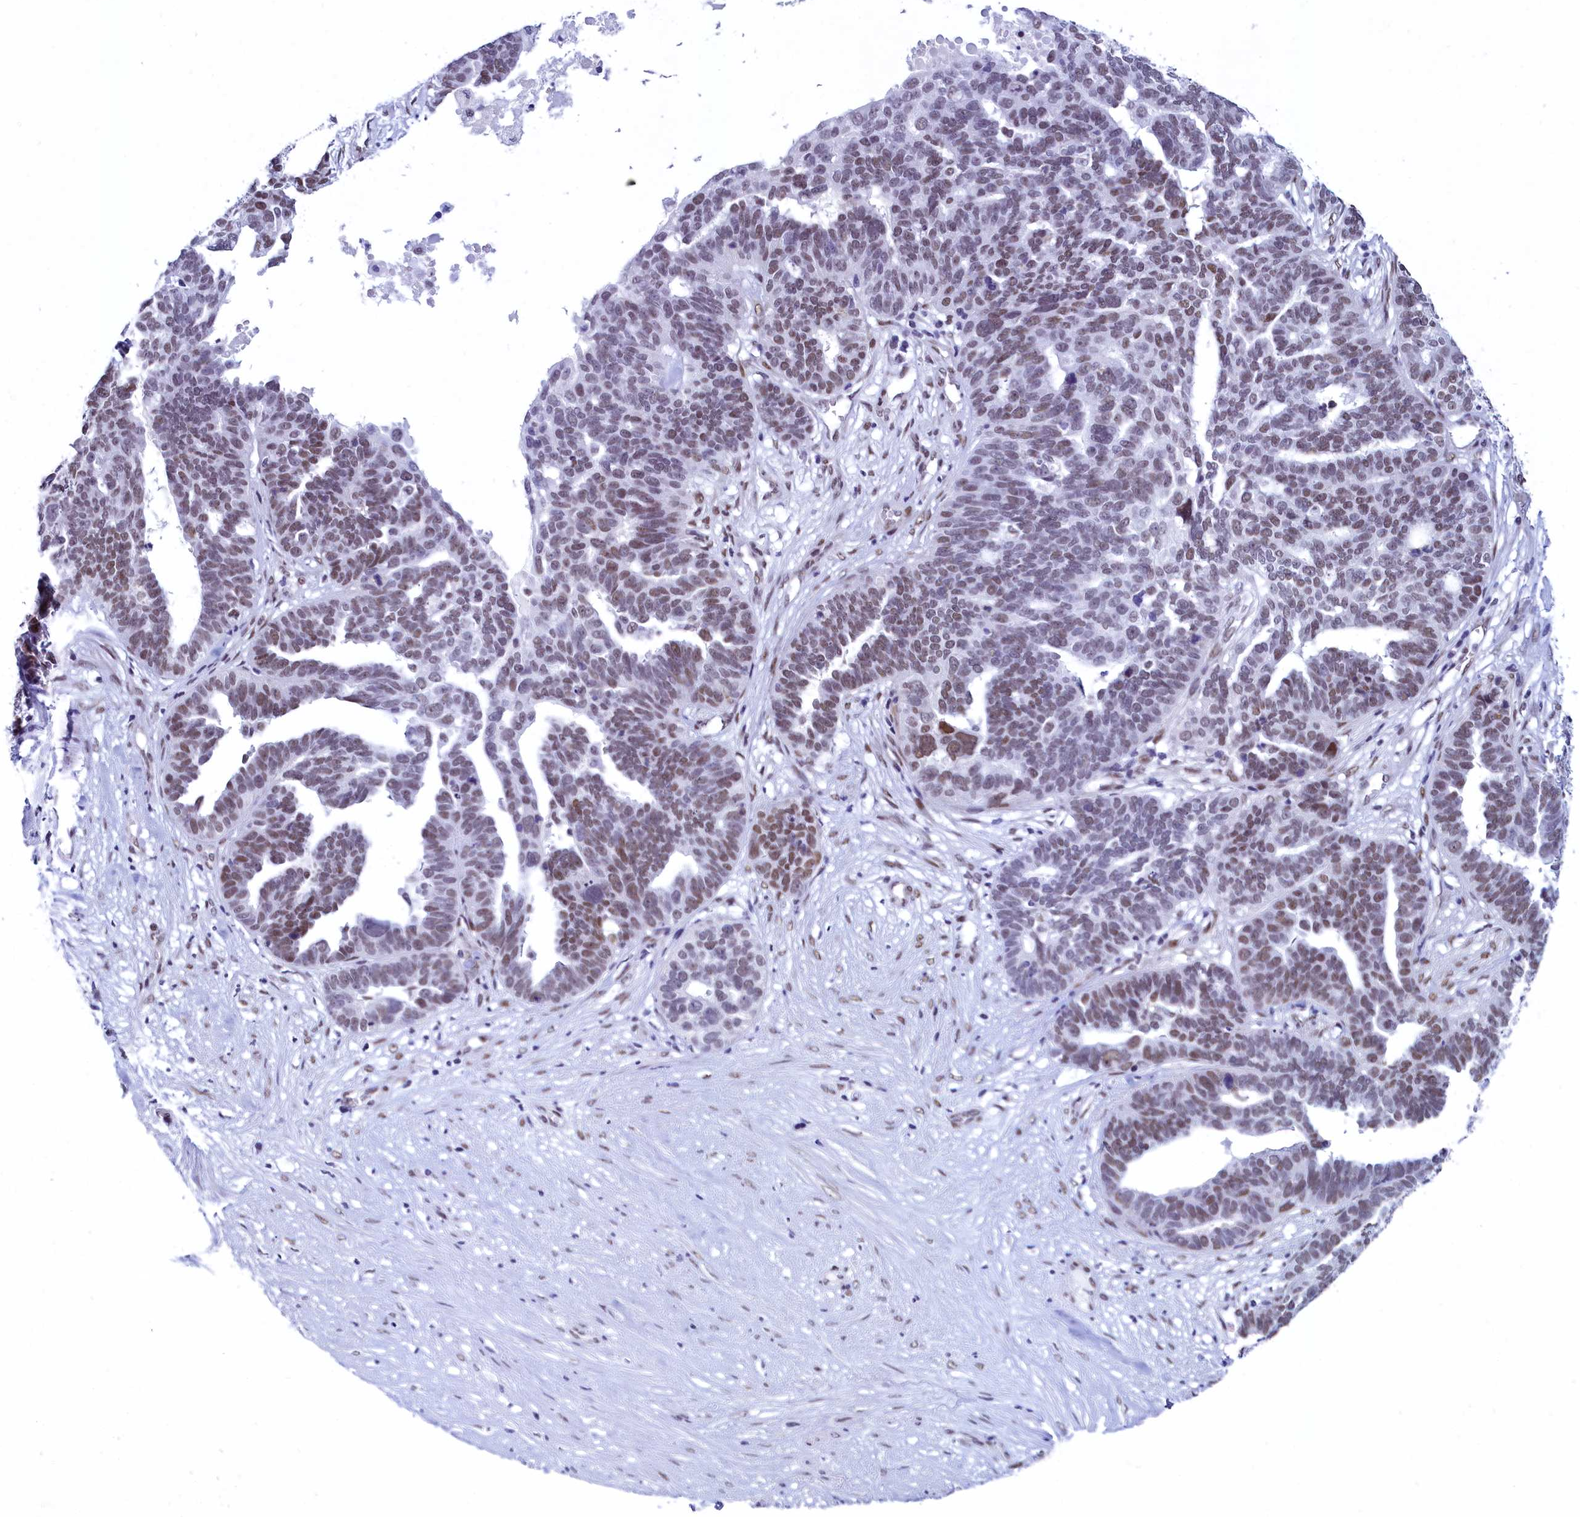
{"staining": {"intensity": "moderate", "quantity": "25%-75%", "location": "nuclear"}, "tissue": "ovarian cancer", "cell_type": "Tumor cells", "image_type": "cancer", "snomed": [{"axis": "morphology", "description": "Cystadenocarcinoma, serous, NOS"}, {"axis": "topography", "description": "Ovary"}], "caption": "Tumor cells display medium levels of moderate nuclear staining in approximately 25%-75% of cells in human serous cystadenocarcinoma (ovarian). The staining was performed using DAB (3,3'-diaminobenzidine), with brown indicating positive protein expression. Nuclei are stained blue with hematoxylin.", "gene": "SUGP2", "patient": {"sex": "female", "age": 59}}